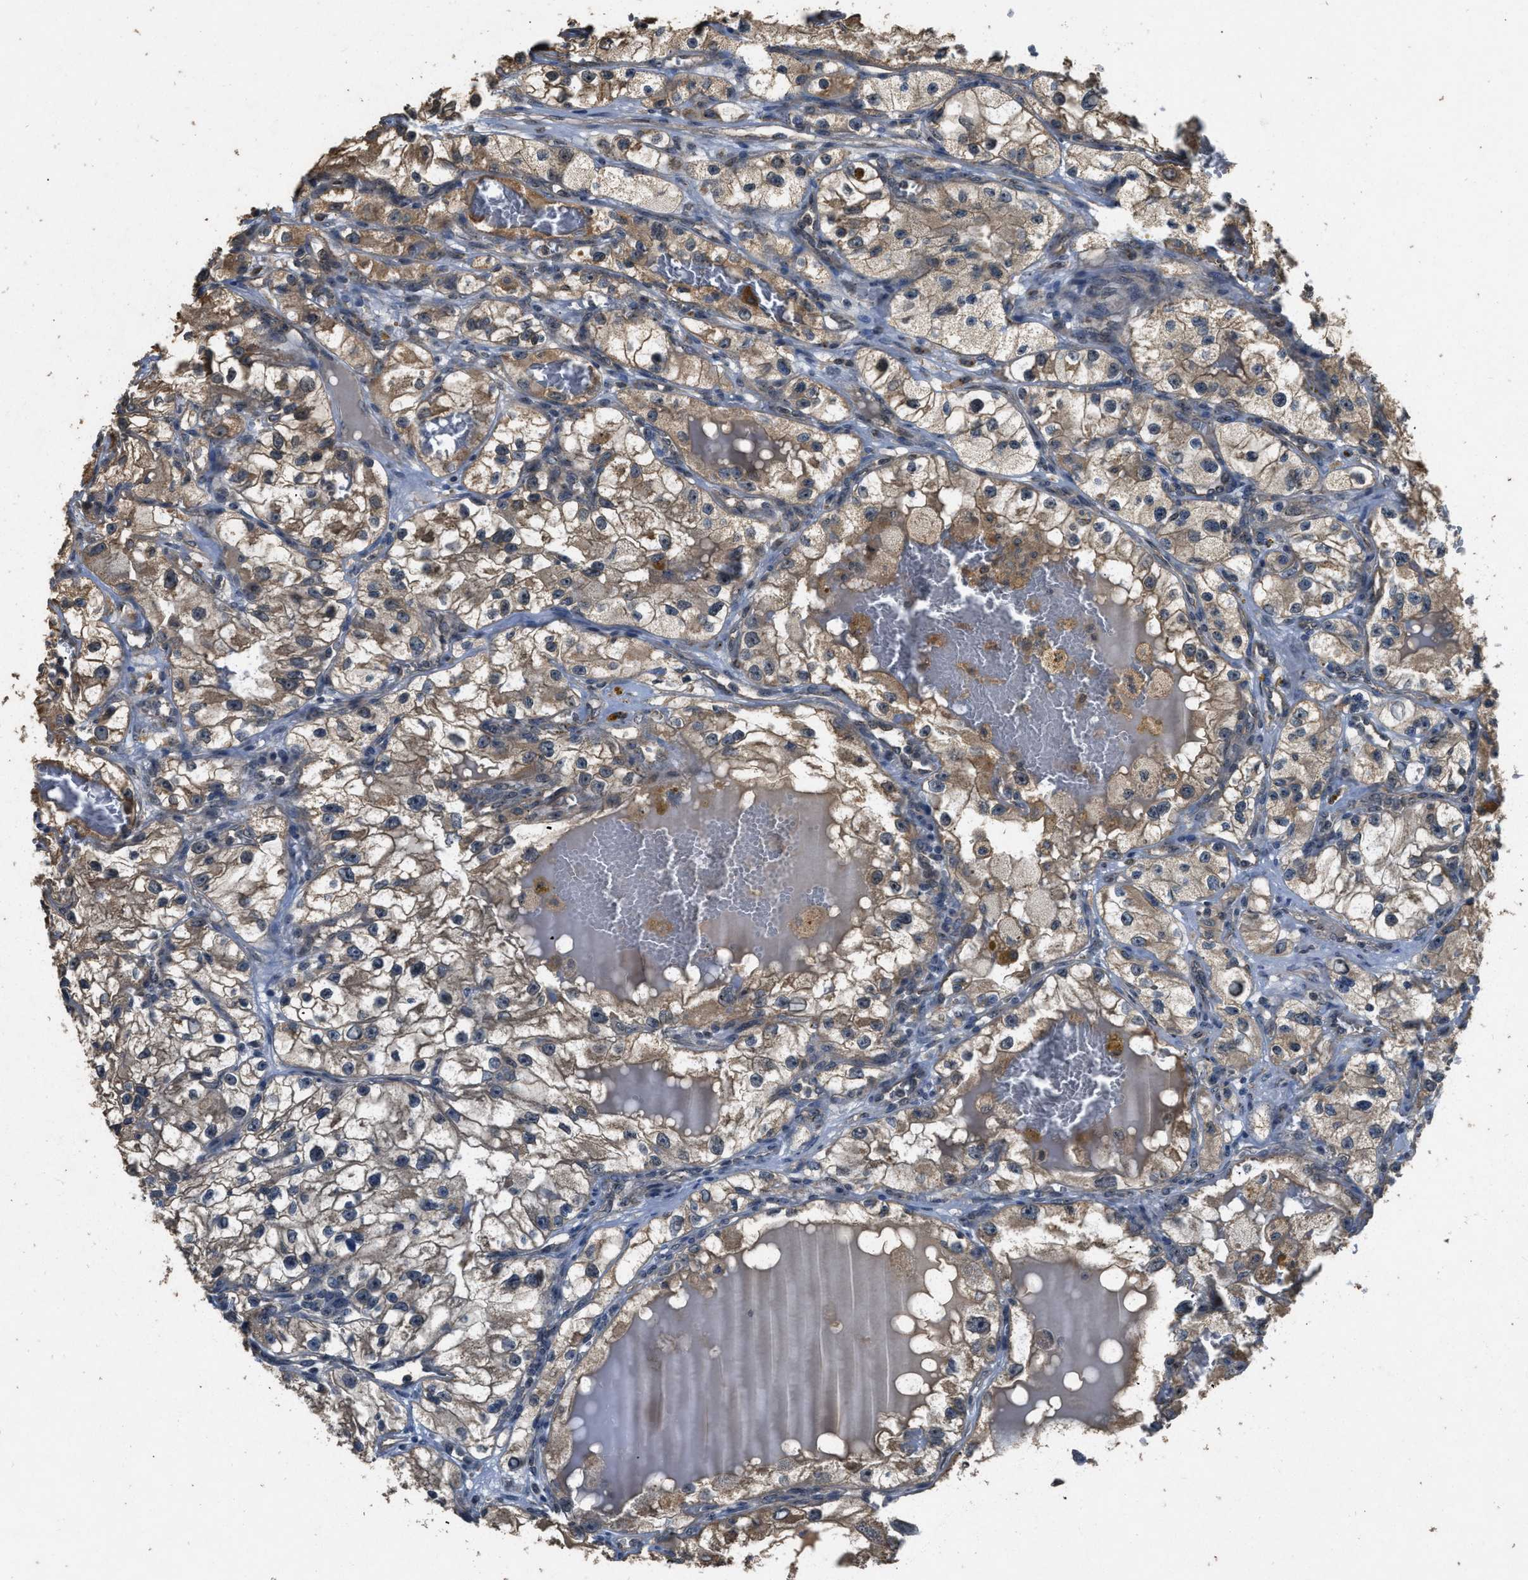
{"staining": {"intensity": "moderate", "quantity": "25%-75%", "location": "cytoplasmic/membranous"}, "tissue": "renal cancer", "cell_type": "Tumor cells", "image_type": "cancer", "snomed": [{"axis": "morphology", "description": "Adenocarcinoma, NOS"}, {"axis": "topography", "description": "Kidney"}], "caption": "Immunohistochemistry (IHC) staining of renal cancer, which reveals medium levels of moderate cytoplasmic/membranous positivity in approximately 25%-75% of tumor cells indicating moderate cytoplasmic/membranous protein staining. The staining was performed using DAB (brown) for protein detection and nuclei were counterstained in hematoxylin (blue).", "gene": "DENND6B", "patient": {"sex": "female", "age": 57}}